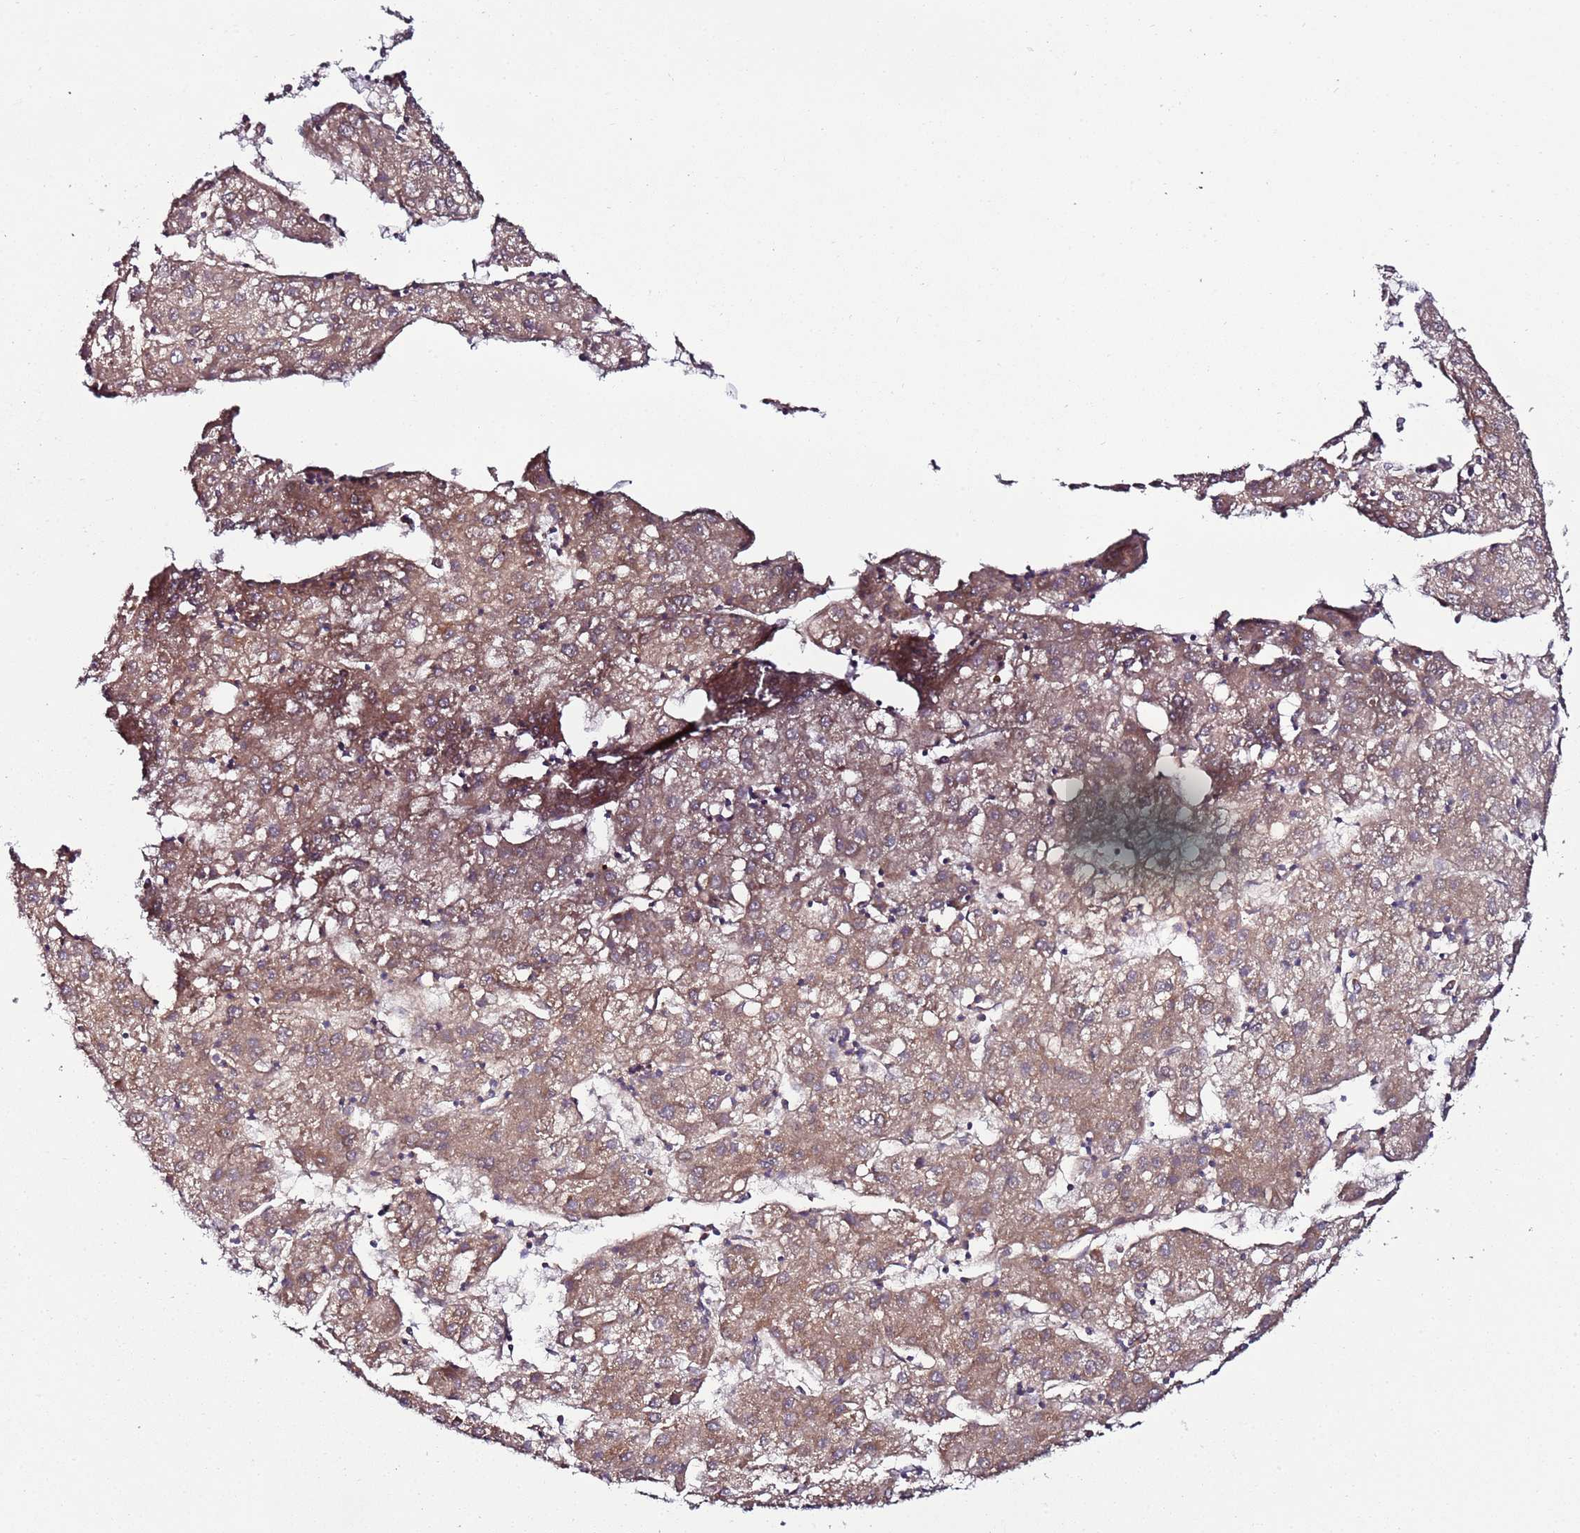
{"staining": {"intensity": "moderate", "quantity": ">75%", "location": "cytoplasmic/membranous"}, "tissue": "liver cancer", "cell_type": "Tumor cells", "image_type": "cancer", "snomed": [{"axis": "morphology", "description": "Carcinoma, Hepatocellular, NOS"}, {"axis": "topography", "description": "Liver"}], "caption": "IHC micrograph of neoplastic tissue: human liver hepatocellular carcinoma stained using IHC demonstrates medium levels of moderate protein expression localized specifically in the cytoplasmic/membranous of tumor cells, appearing as a cytoplasmic/membranous brown color.", "gene": "C19orf12", "patient": {"sex": "male", "age": 72}}